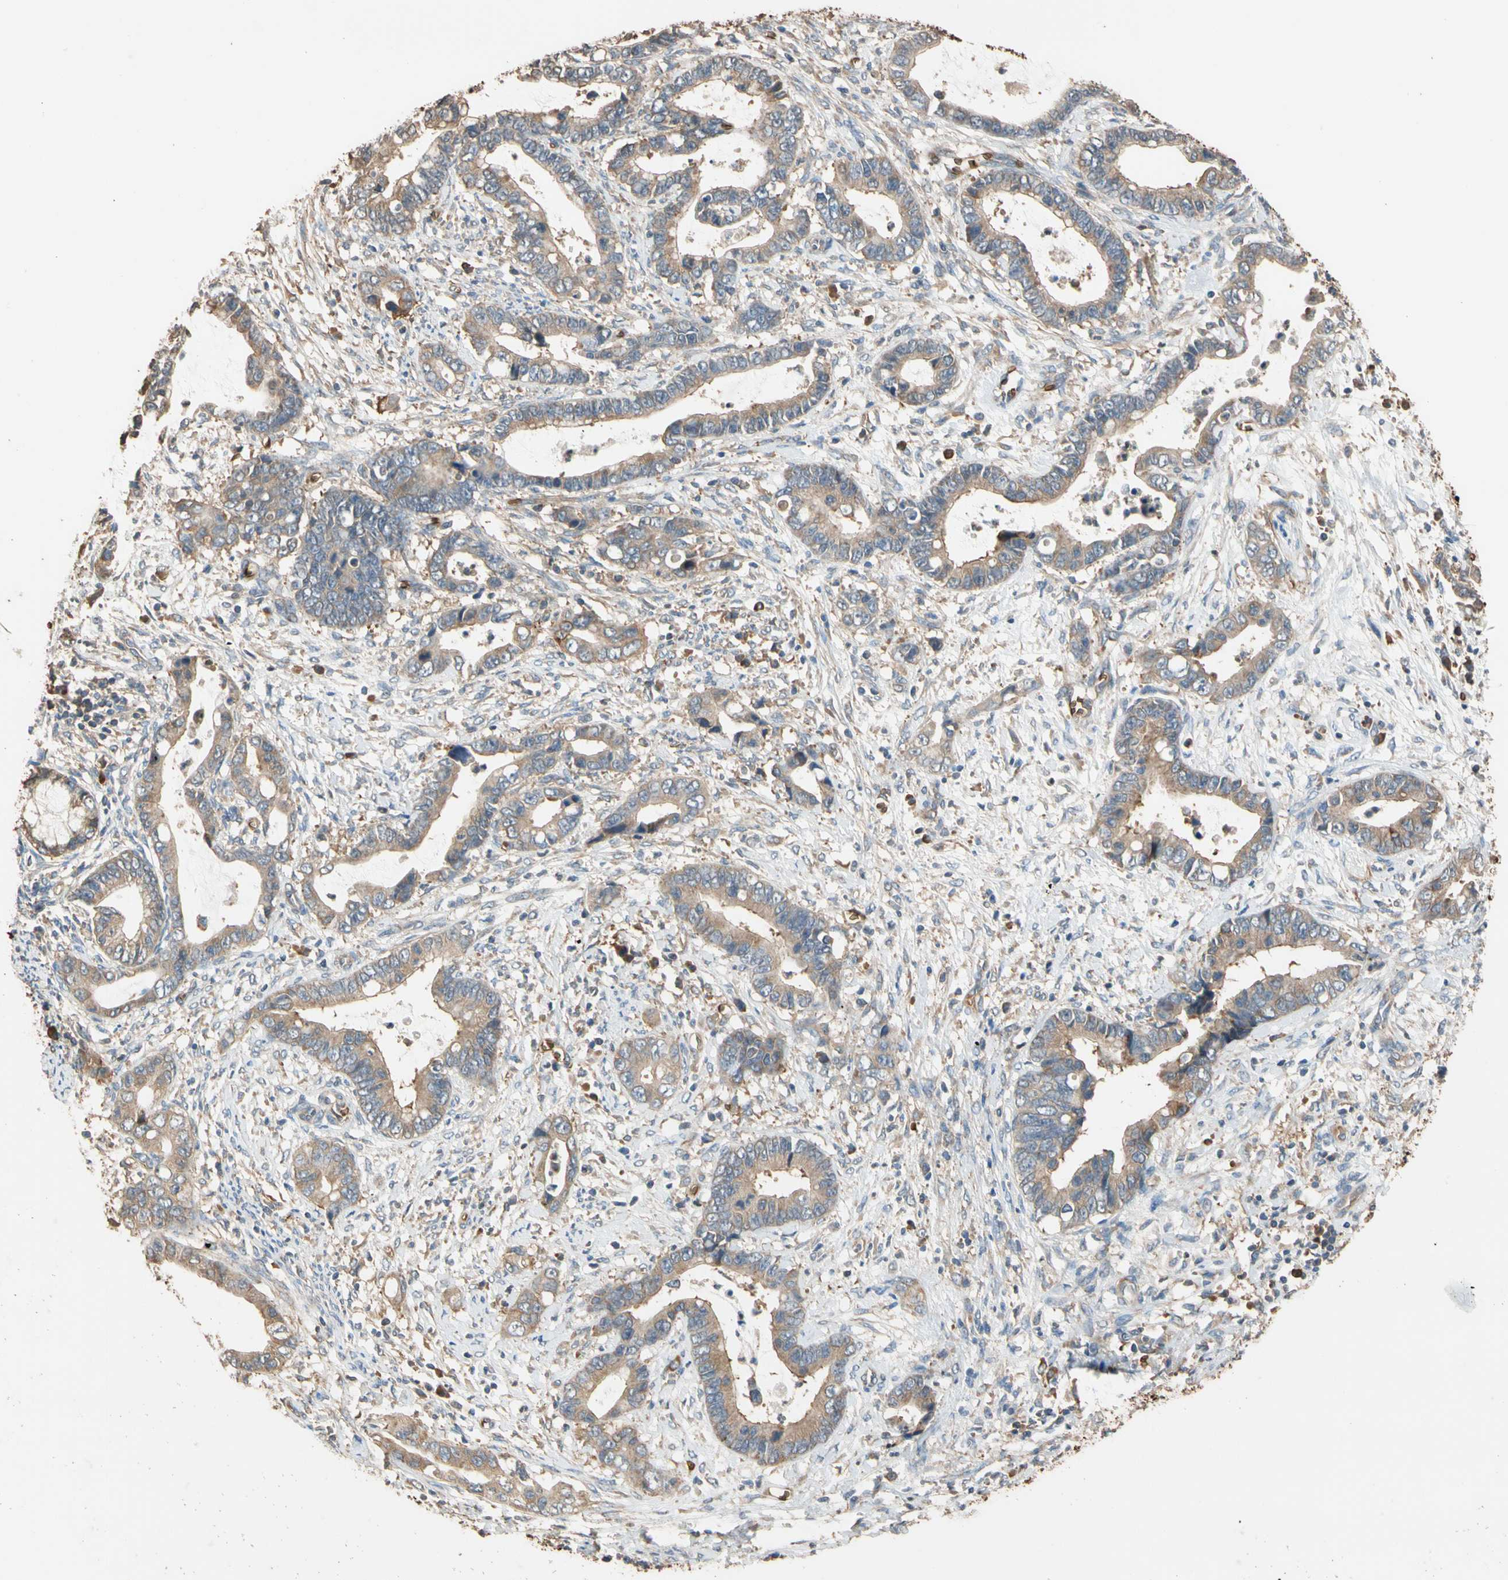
{"staining": {"intensity": "moderate", "quantity": "25%-75%", "location": "cytoplasmic/membranous"}, "tissue": "cervical cancer", "cell_type": "Tumor cells", "image_type": "cancer", "snomed": [{"axis": "morphology", "description": "Adenocarcinoma, NOS"}, {"axis": "topography", "description": "Cervix"}], "caption": "Cervical cancer (adenocarcinoma) stained with immunohistochemistry displays moderate cytoplasmic/membranous positivity in approximately 25%-75% of tumor cells.", "gene": "RIOK2", "patient": {"sex": "female", "age": 44}}